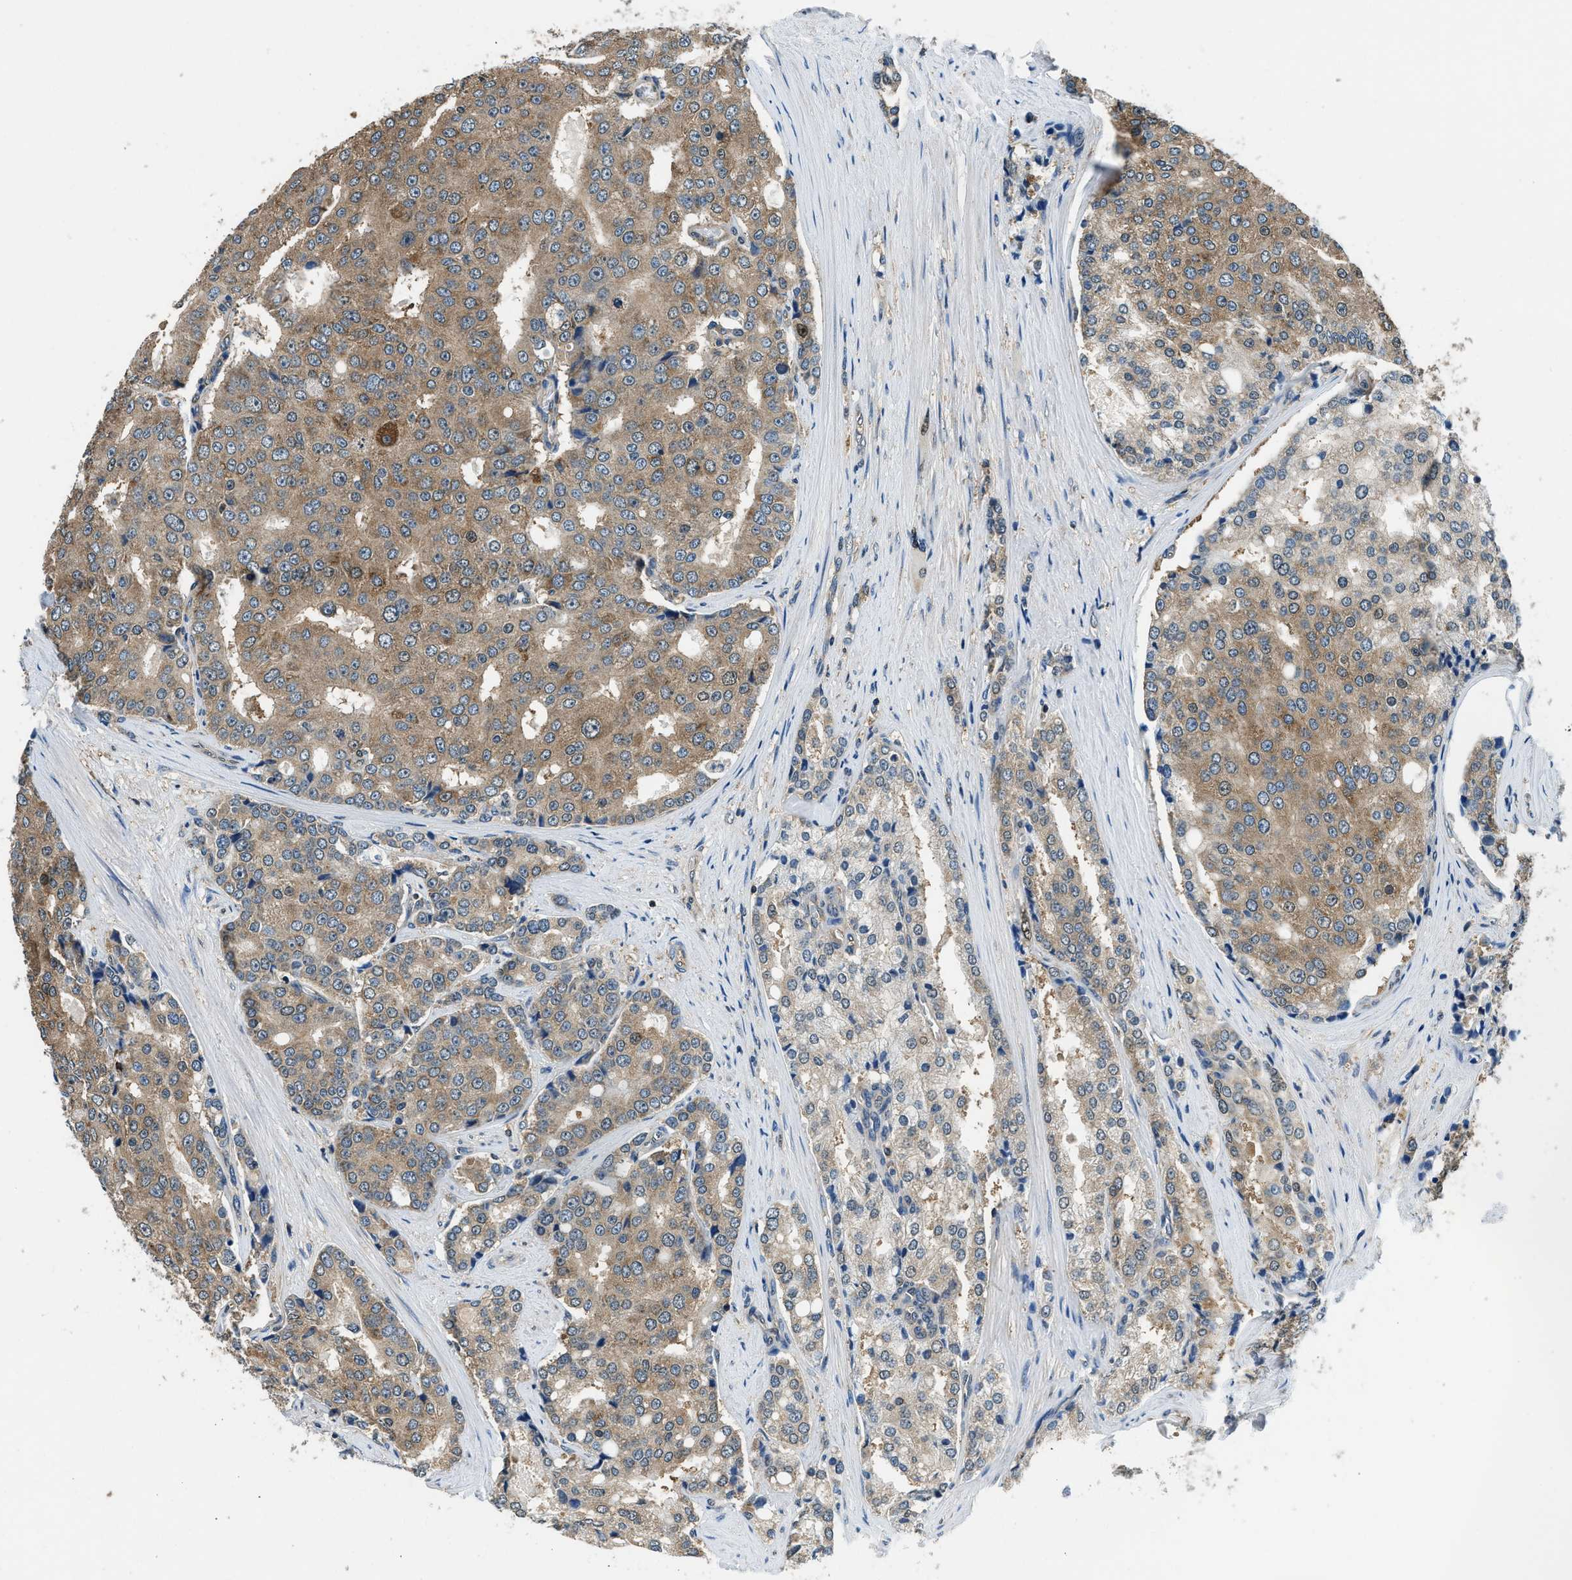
{"staining": {"intensity": "moderate", "quantity": "25%-75%", "location": "cytoplasmic/membranous"}, "tissue": "prostate cancer", "cell_type": "Tumor cells", "image_type": "cancer", "snomed": [{"axis": "morphology", "description": "Adenocarcinoma, High grade"}, {"axis": "topography", "description": "Prostate"}], "caption": "Immunohistochemical staining of prostate cancer shows medium levels of moderate cytoplasmic/membranous protein expression in approximately 25%-75% of tumor cells. (DAB IHC, brown staining for protein, blue staining for nuclei).", "gene": "ARFGAP2", "patient": {"sex": "male", "age": 50}}